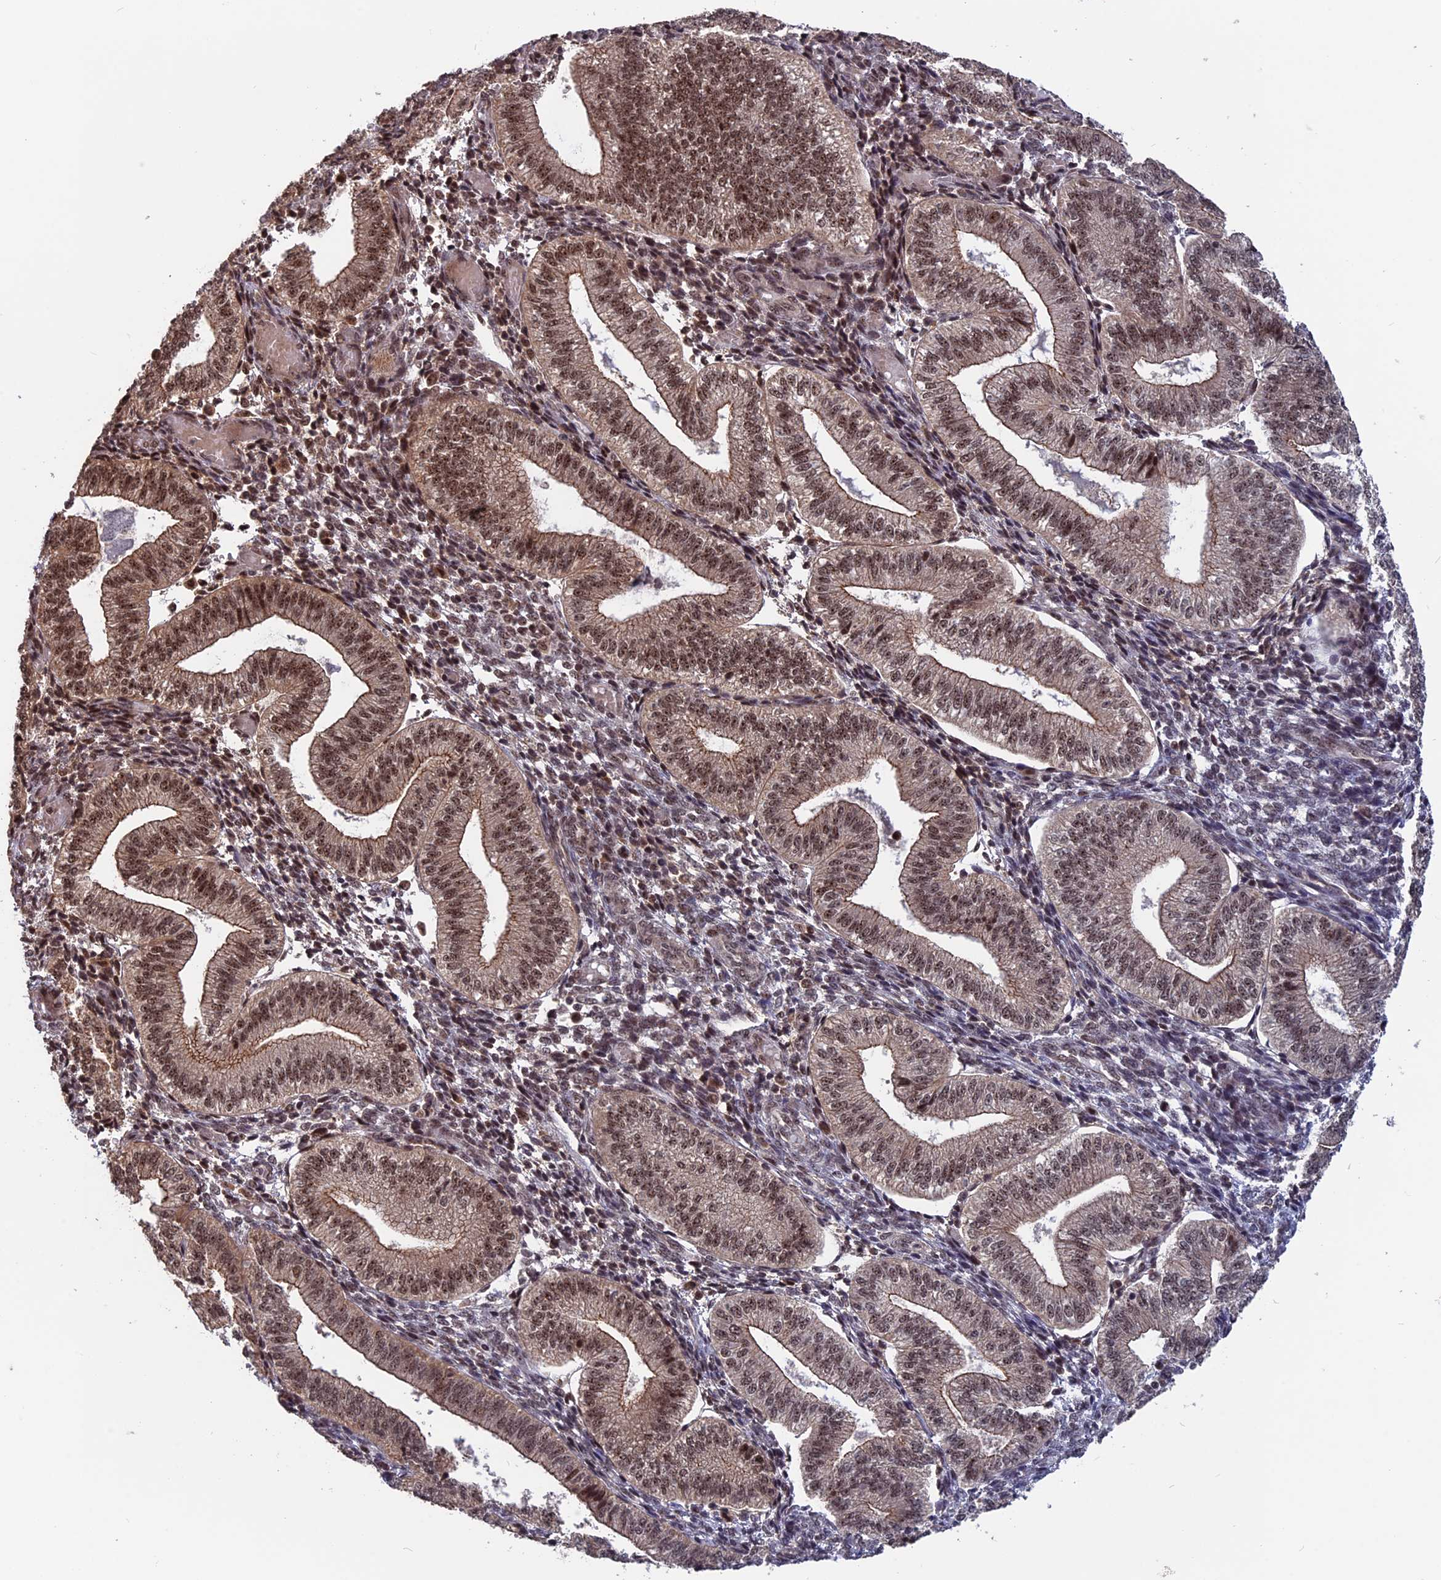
{"staining": {"intensity": "moderate", "quantity": "25%-75%", "location": "nuclear"}, "tissue": "endometrium", "cell_type": "Cells in endometrial stroma", "image_type": "normal", "snomed": [{"axis": "morphology", "description": "Normal tissue, NOS"}, {"axis": "topography", "description": "Endometrium"}], "caption": "Brown immunohistochemical staining in benign endometrium demonstrates moderate nuclear expression in about 25%-75% of cells in endometrial stroma. Nuclei are stained in blue.", "gene": "CACTIN", "patient": {"sex": "female", "age": 34}}